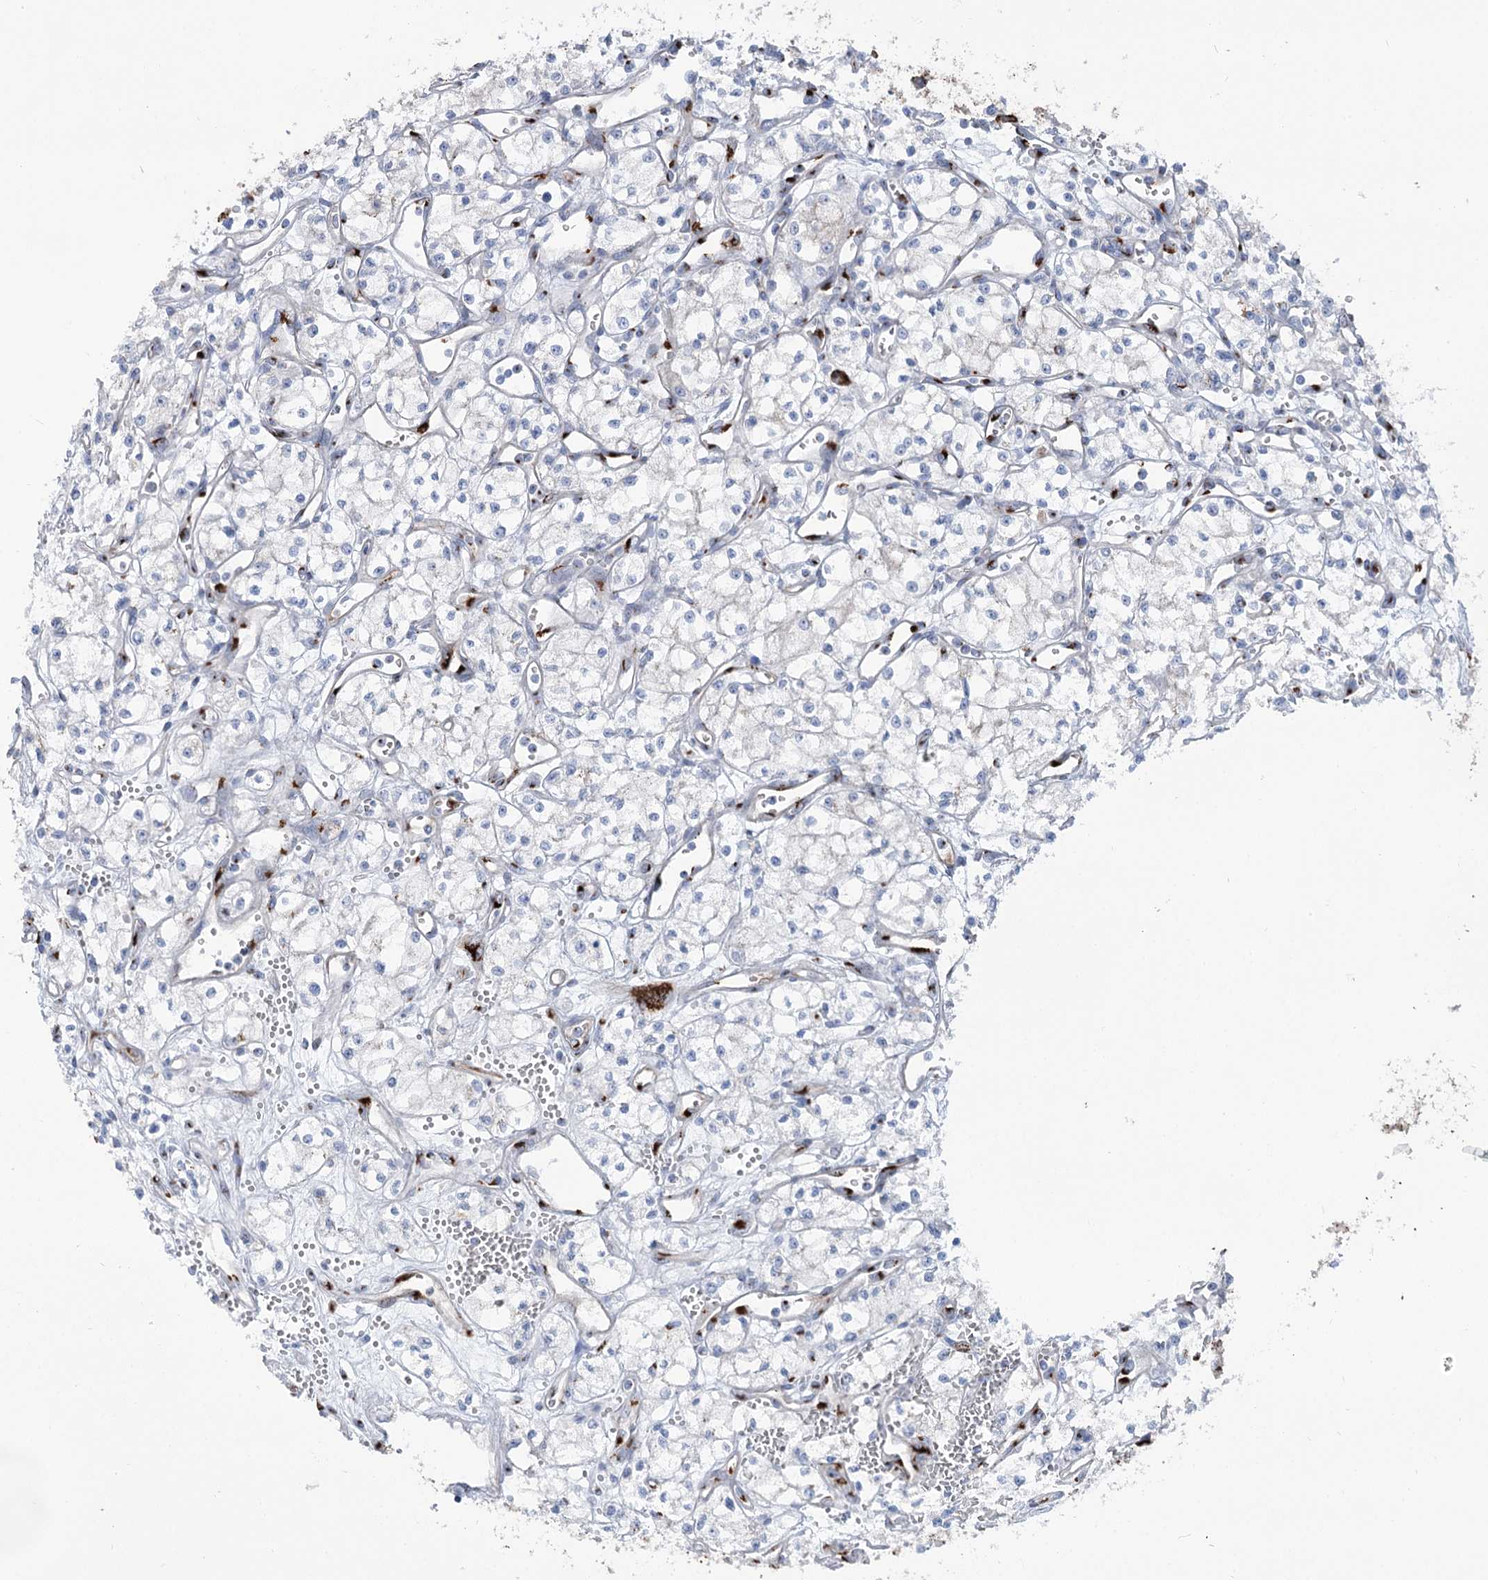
{"staining": {"intensity": "negative", "quantity": "none", "location": "none"}, "tissue": "renal cancer", "cell_type": "Tumor cells", "image_type": "cancer", "snomed": [{"axis": "morphology", "description": "Adenocarcinoma, NOS"}, {"axis": "topography", "description": "Kidney"}], "caption": "Immunohistochemistry of renal cancer exhibits no expression in tumor cells.", "gene": "TMEM165", "patient": {"sex": "male", "age": 59}}